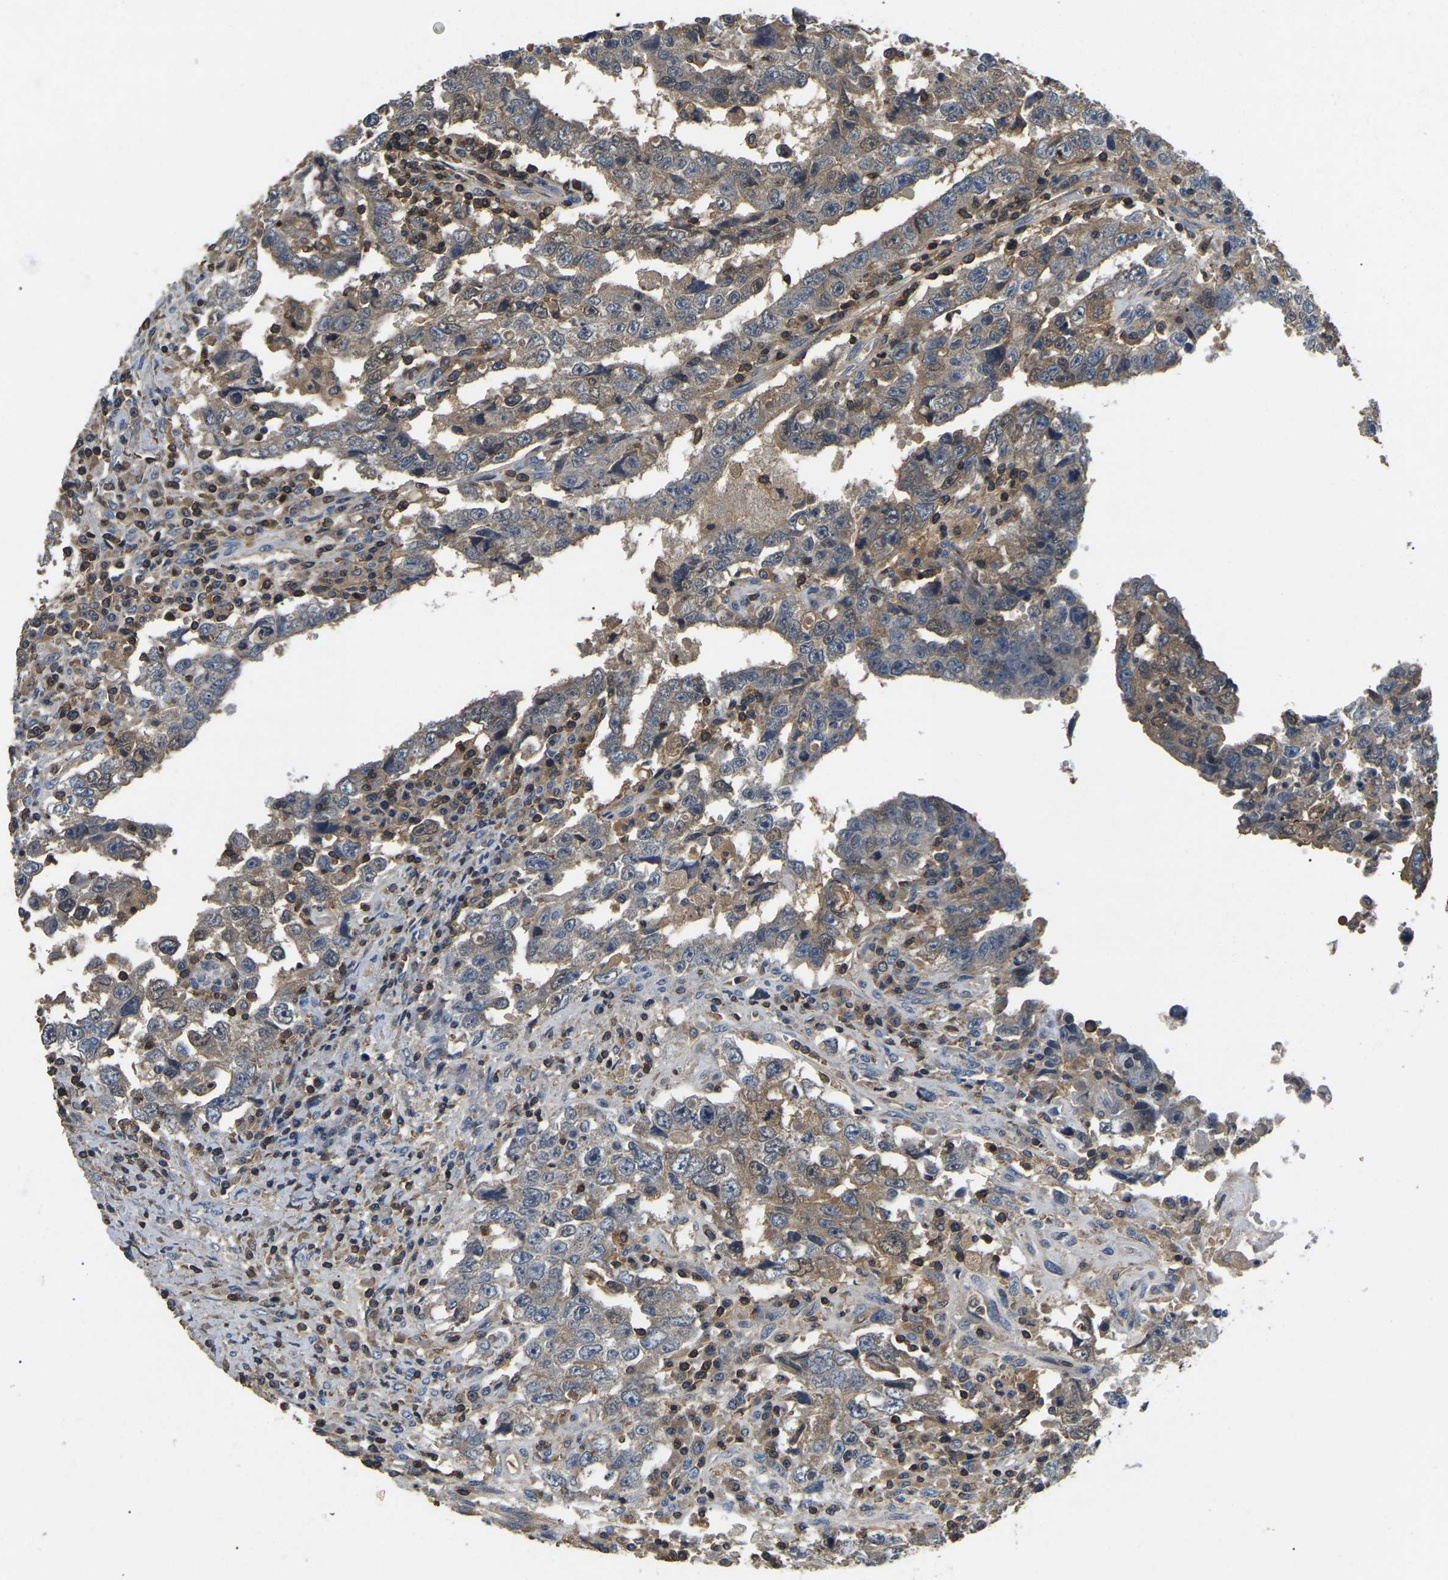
{"staining": {"intensity": "weak", "quantity": ">75%", "location": "cytoplasmic/membranous"}, "tissue": "testis cancer", "cell_type": "Tumor cells", "image_type": "cancer", "snomed": [{"axis": "morphology", "description": "Carcinoma, Embryonal, NOS"}, {"axis": "topography", "description": "Testis"}], "caption": "IHC image of neoplastic tissue: testis embryonal carcinoma stained using immunohistochemistry (IHC) demonstrates low levels of weak protein expression localized specifically in the cytoplasmic/membranous of tumor cells, appearing as a cytoplasmic/membranous brown color.", "gene": "SMPD2", "patient": {"sex": "male", "age": 26}}